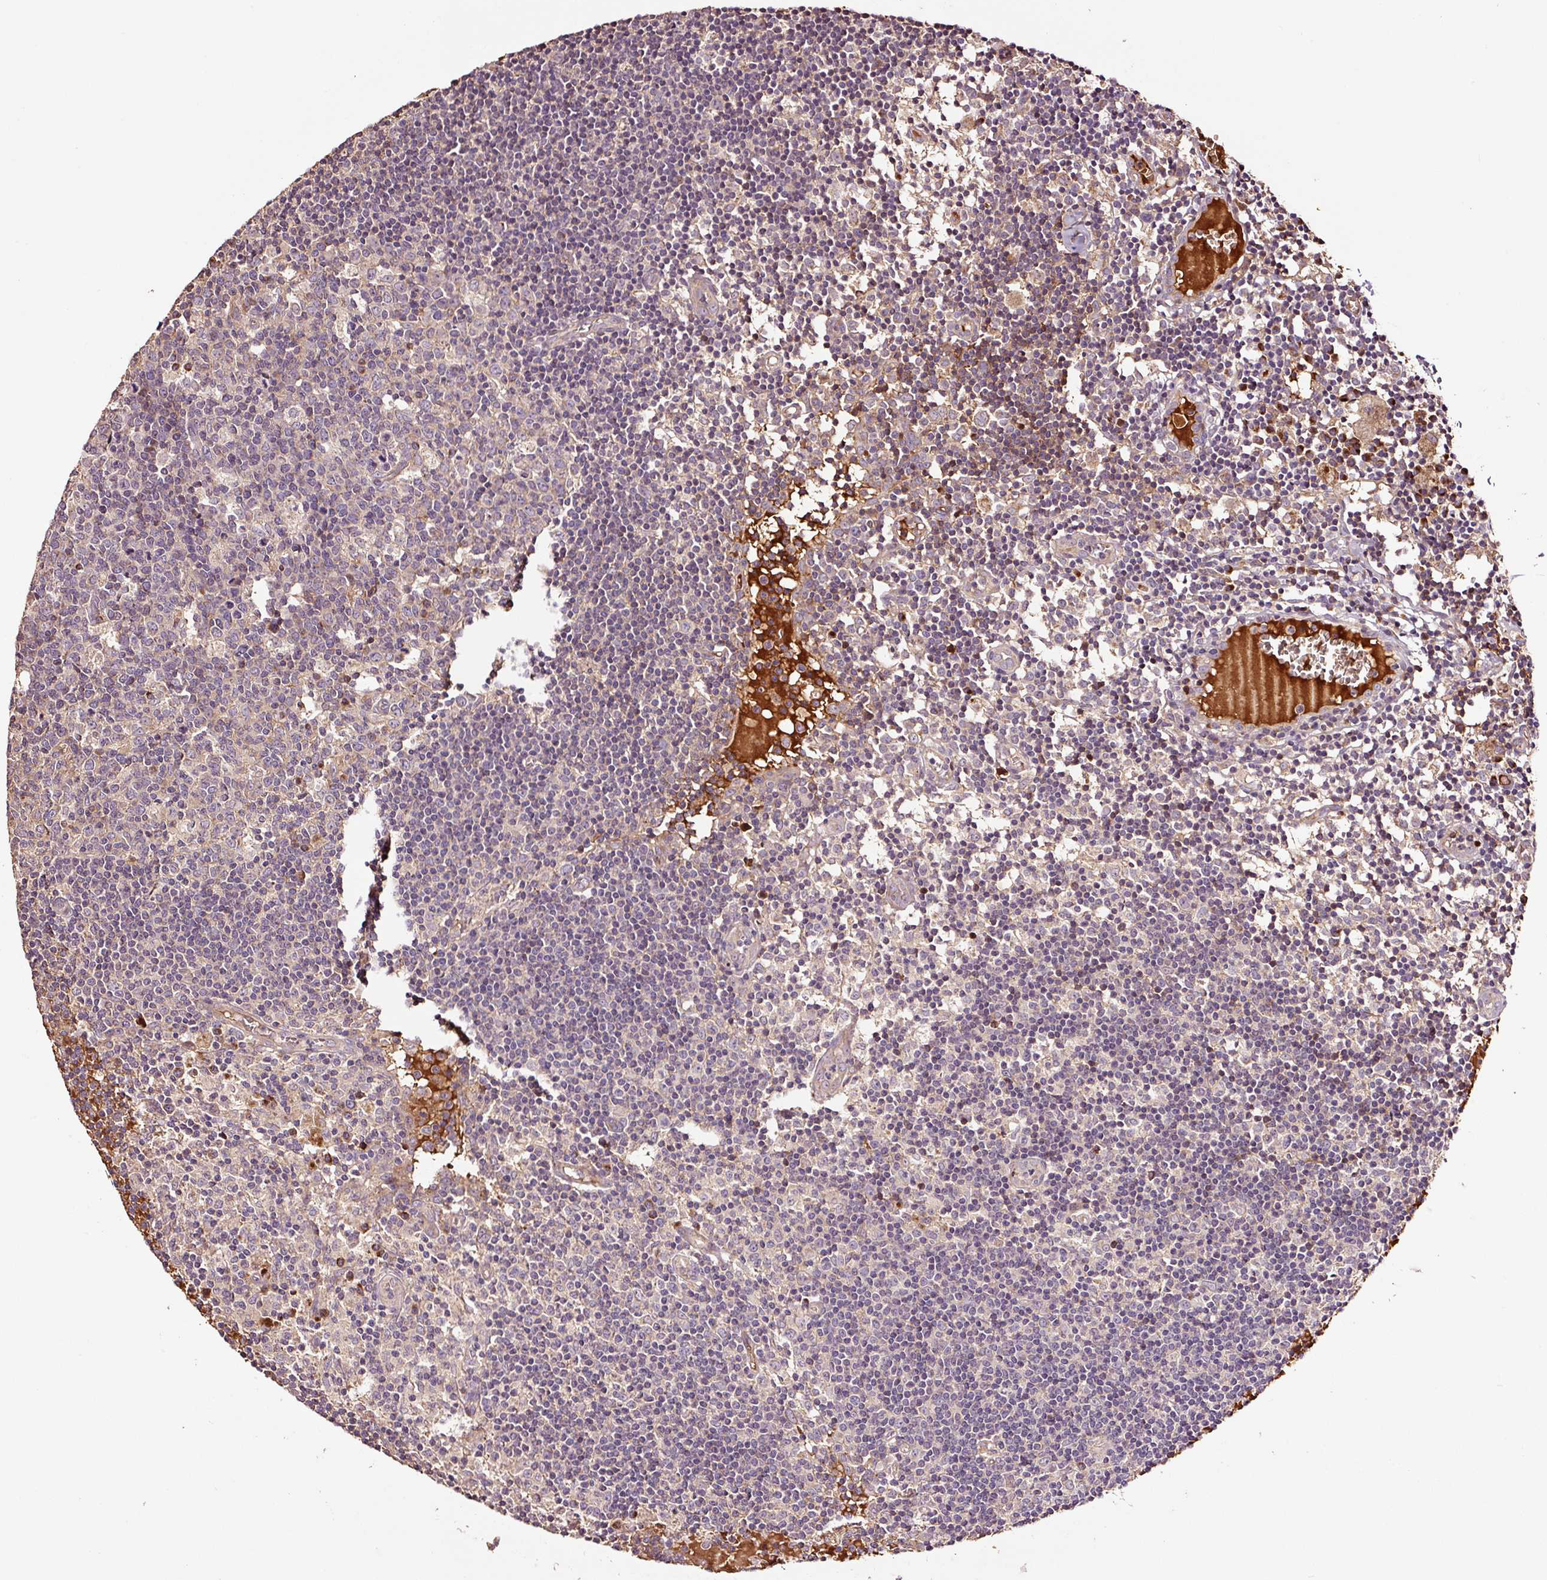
{"staining": {"intensity": "negative", "quantity": "none", "location": "none"}, "tissue": "lymph node", "cell_type": "Germinal center cells", "image_type": "normal", "snomed": [{"axis": "morphology", "description": "Normal tissue, NOS"}, {"axis": "topography", "description": "Lymph node"}], "caption": "Benign lymph node was stained to show a protein in brown. There is no significant positivity in germinal center cells. Brightfield microscopy of immunohistochemistry stained with DAB (brown) and hematoxylin (blue), captured at high magnification.", "gene": "PGLYRP2", "patient": {"sex": "female", "age": 45}}